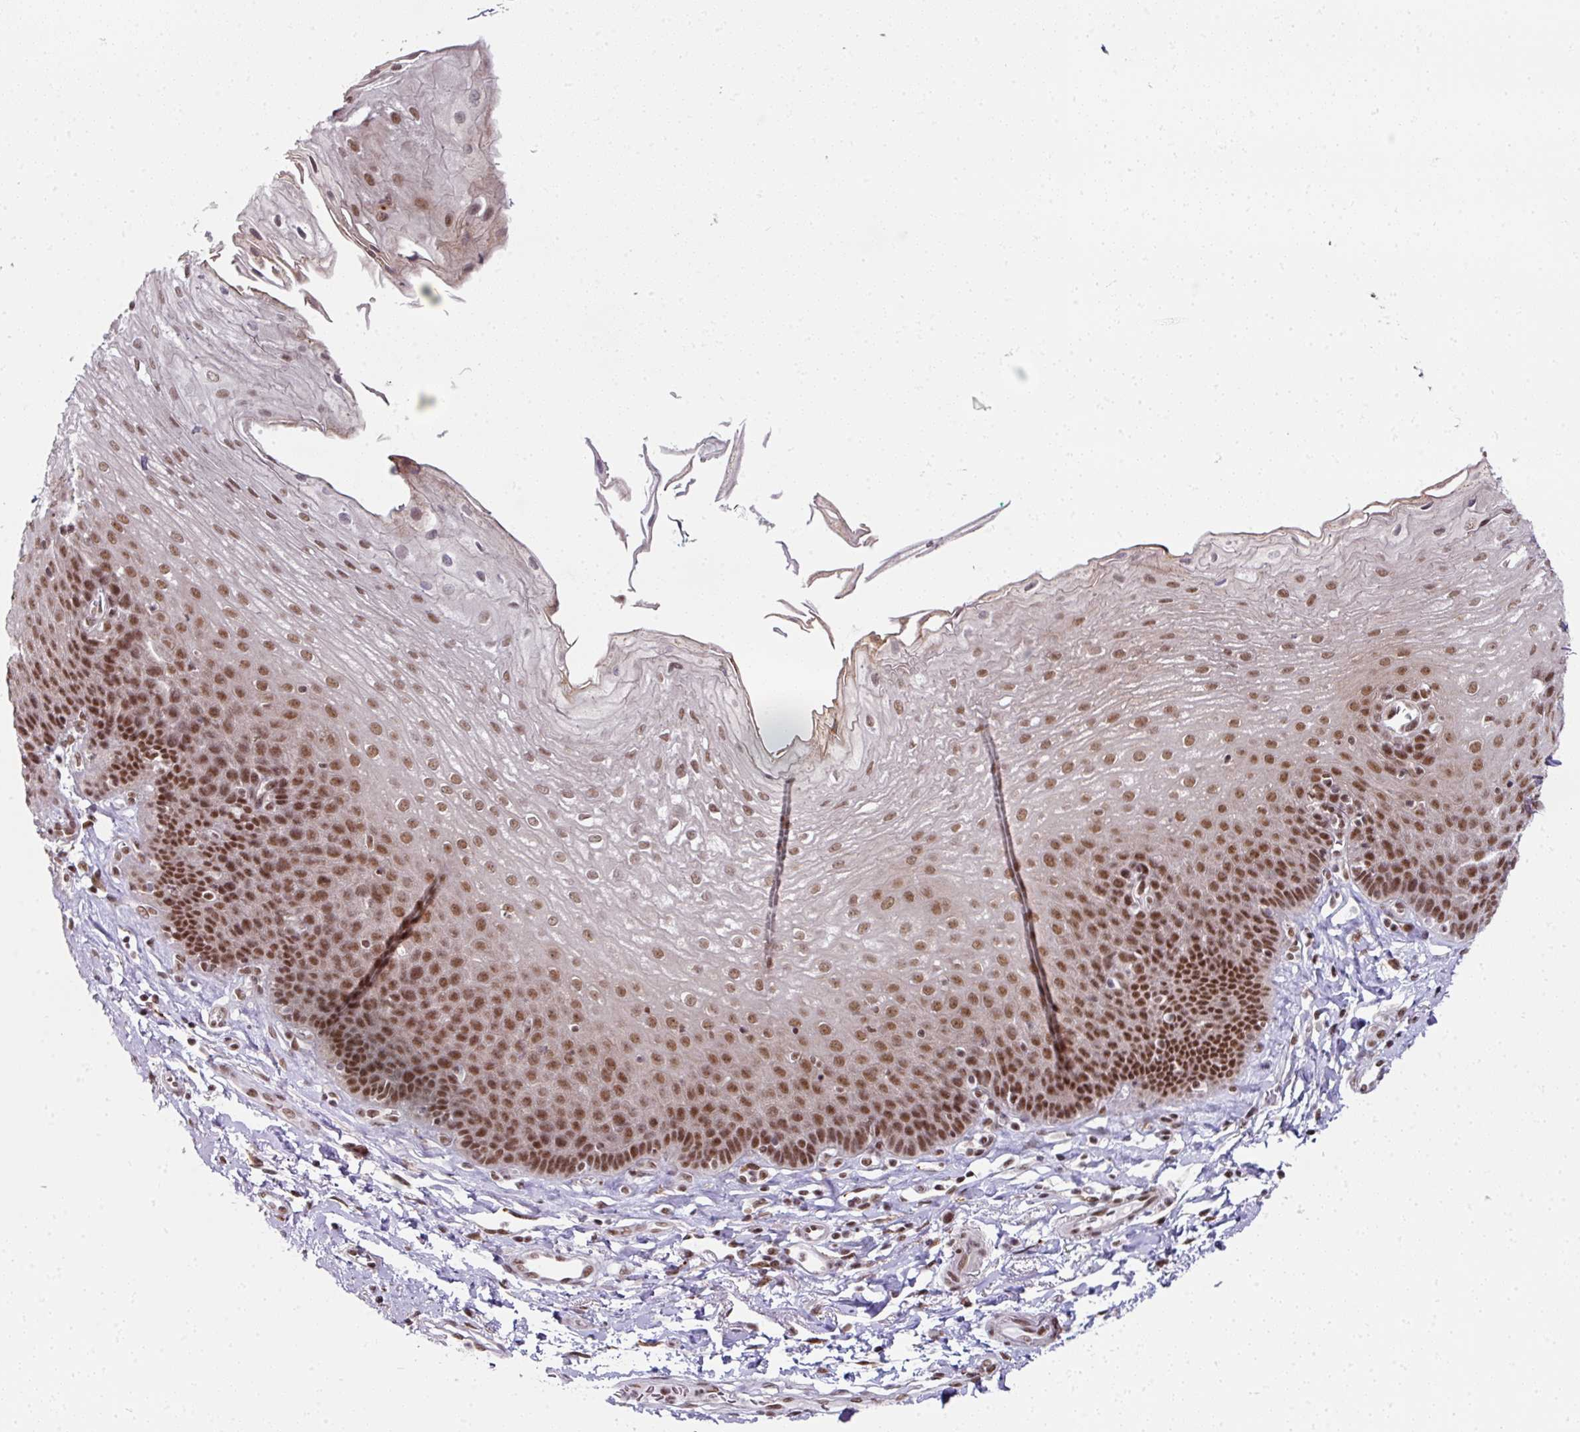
{"staining": {"intensity": "moderate", "quantity": ">75%", "location": "nuclear"}, "tissue": "esophagus", "cell_type": "Squamous epithelial cells", "image_type": "normal", "snomed": [{"axis": "morphology", "description": "Normal tissue, NOS"}, {"axis": "topography", "description": "Esophagus"}], "caption": "Protein staining of benign esophagus shows moderate nuclear expression in approximately >75% of squamous epithelial cells. The protein is shown in brown color, while the nuclei are stained blue.", "gene": "NFYA", "patient": {"sex": "female", "age": 81}}